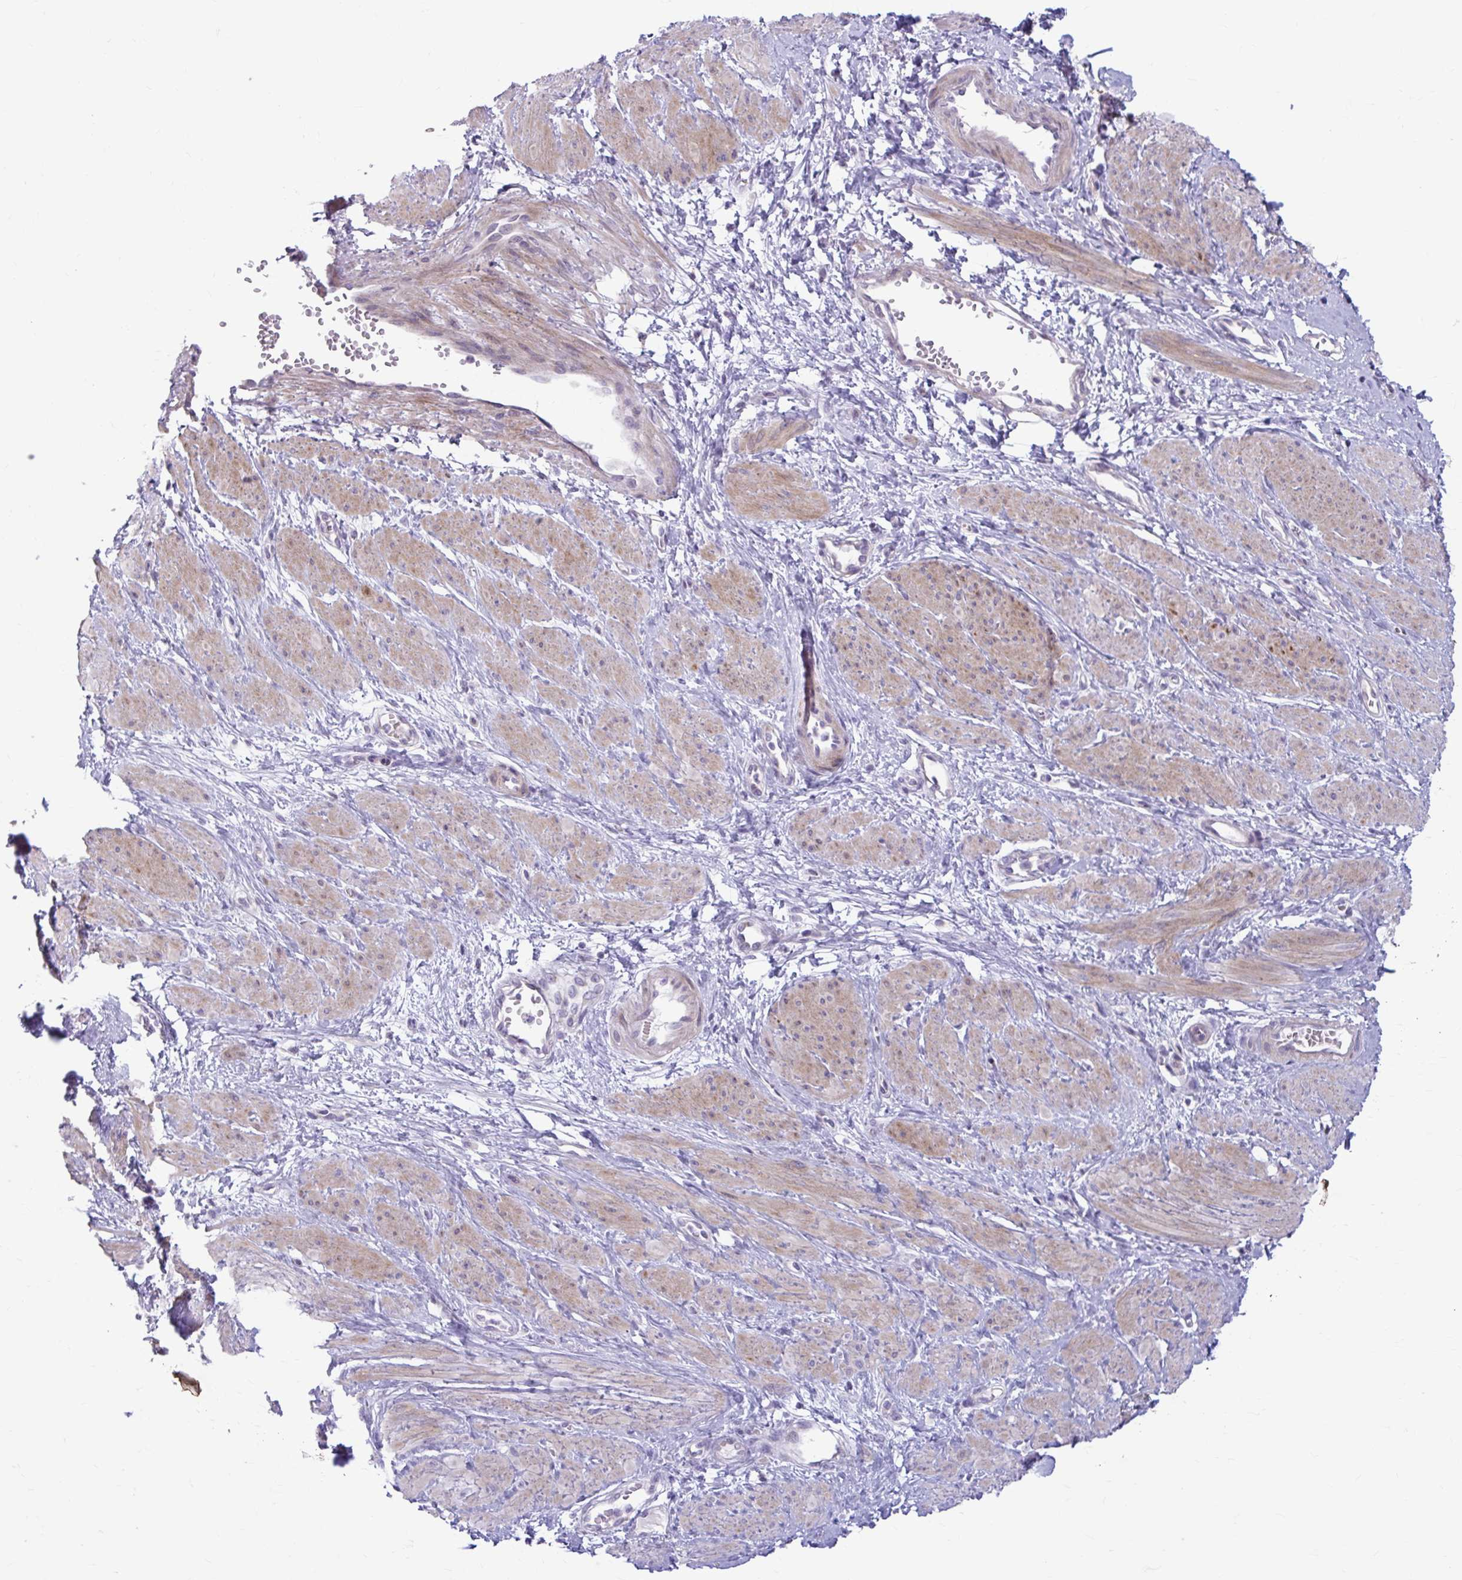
{"staining": {"intensity": "moderate", "quantity": ">75%", "location": "cytoplasmic/membranous"}, "tissue": "smooth muscle", "cell_type": "Smooth muscle cells", "image_type": "normal", "snomed": [{"axis": "morphology", "description": "Normal tissue, NOS"}, {"axis": "topography", "description": "Smooth muscle"}, {"axis": "topography", "description": "Uterus"}], "caption": "Approximately >75% of smooth muscle cells in normal smooth muscle reveal moderate cytoplasmic/membranous protein staining as visualized by brown immunohistochemical staining.", "gene": "MSMO1", "patient": {"sex": "female", "age": 39}}